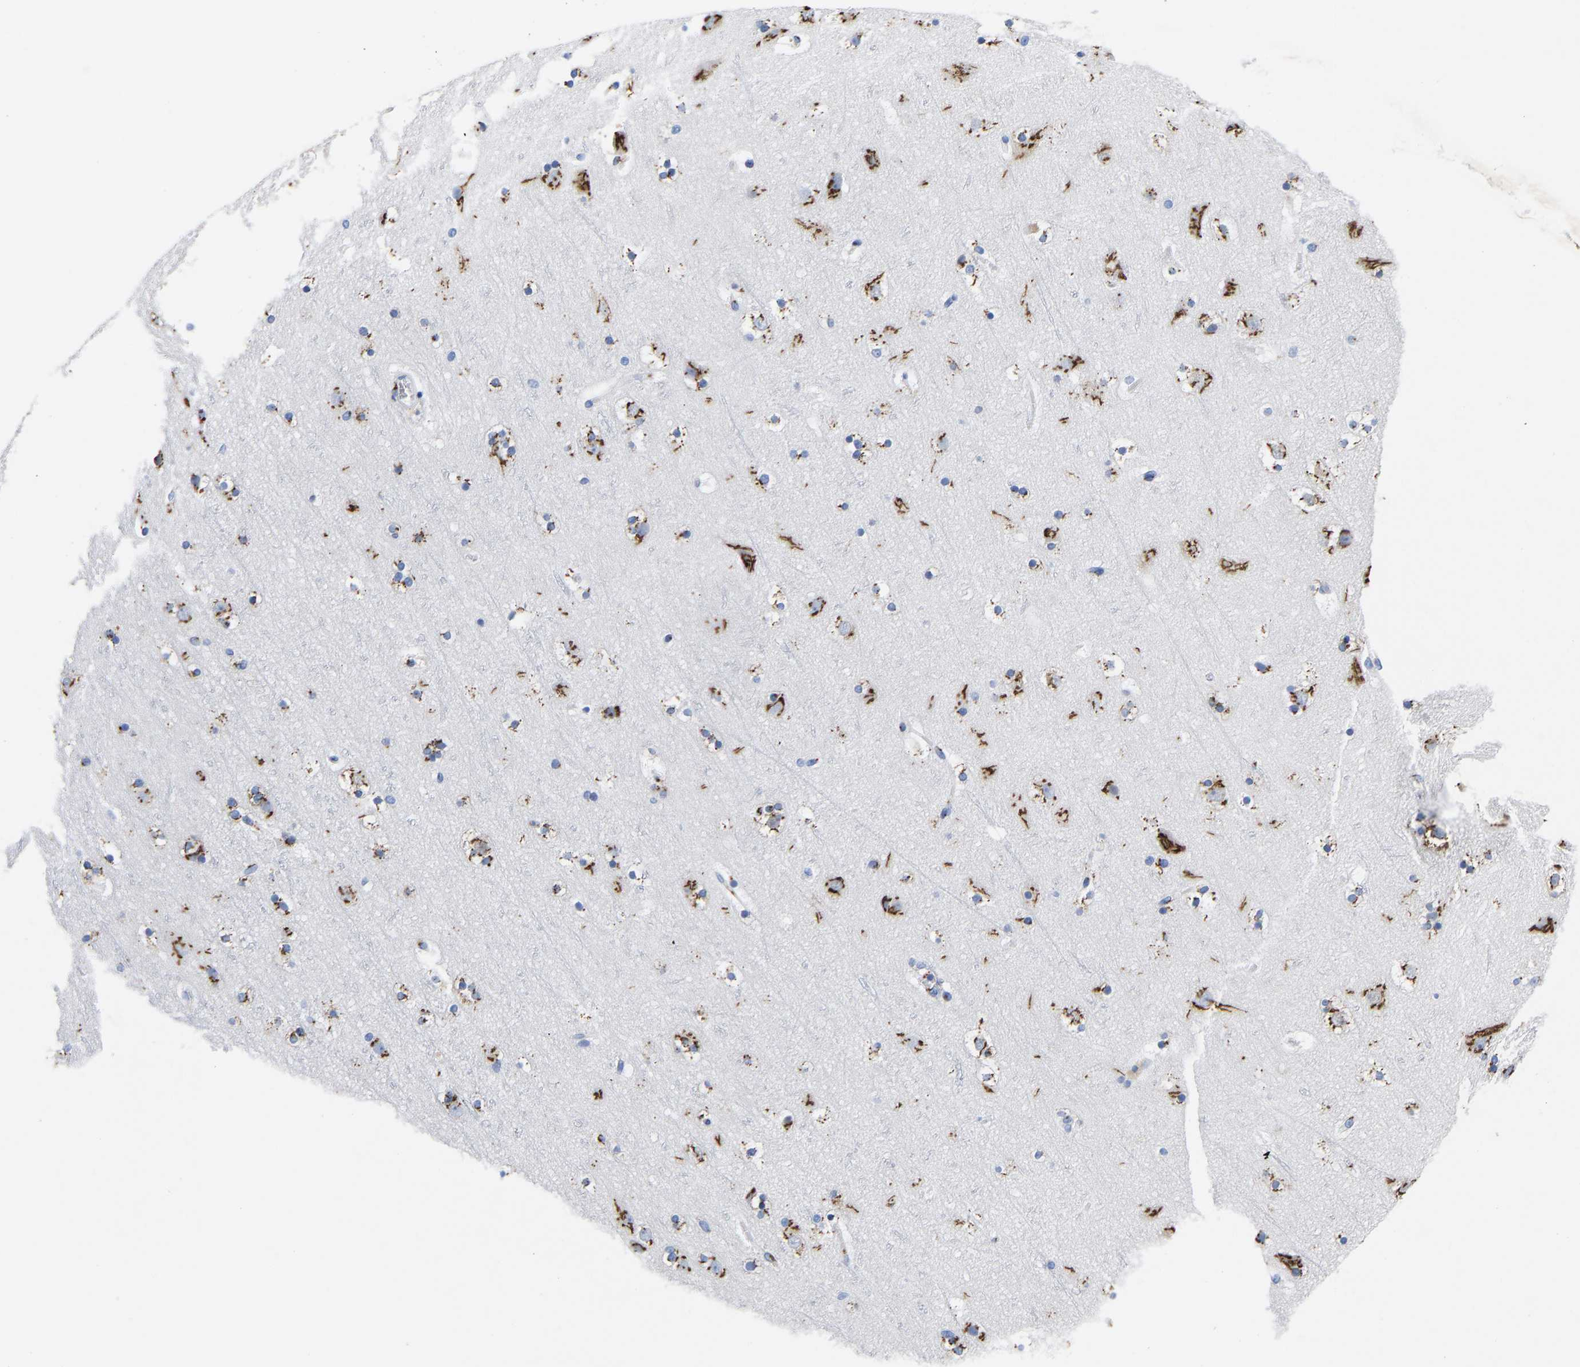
{"staining": {"intensity": "negative", "quantity": "none", "location": "none"}, "tissue": "cerebral cortex", "cell_type": "Endothelial cells", "image_type": "normal", "snomed": [{"axis": "morphology", "description": "Normal tissue, NOS"}, {"axis": "topography", "description": "Cerebral cortex"}], "caption": "IHC image of benign cerebral cortex stained for a protein (brown), which displays no staining in endothelial cells. (Brightfield microscopy of DAB IHC at high magnification).", "gene": "TMEM87A", "patient": {"sex": "male", "age": 45}}